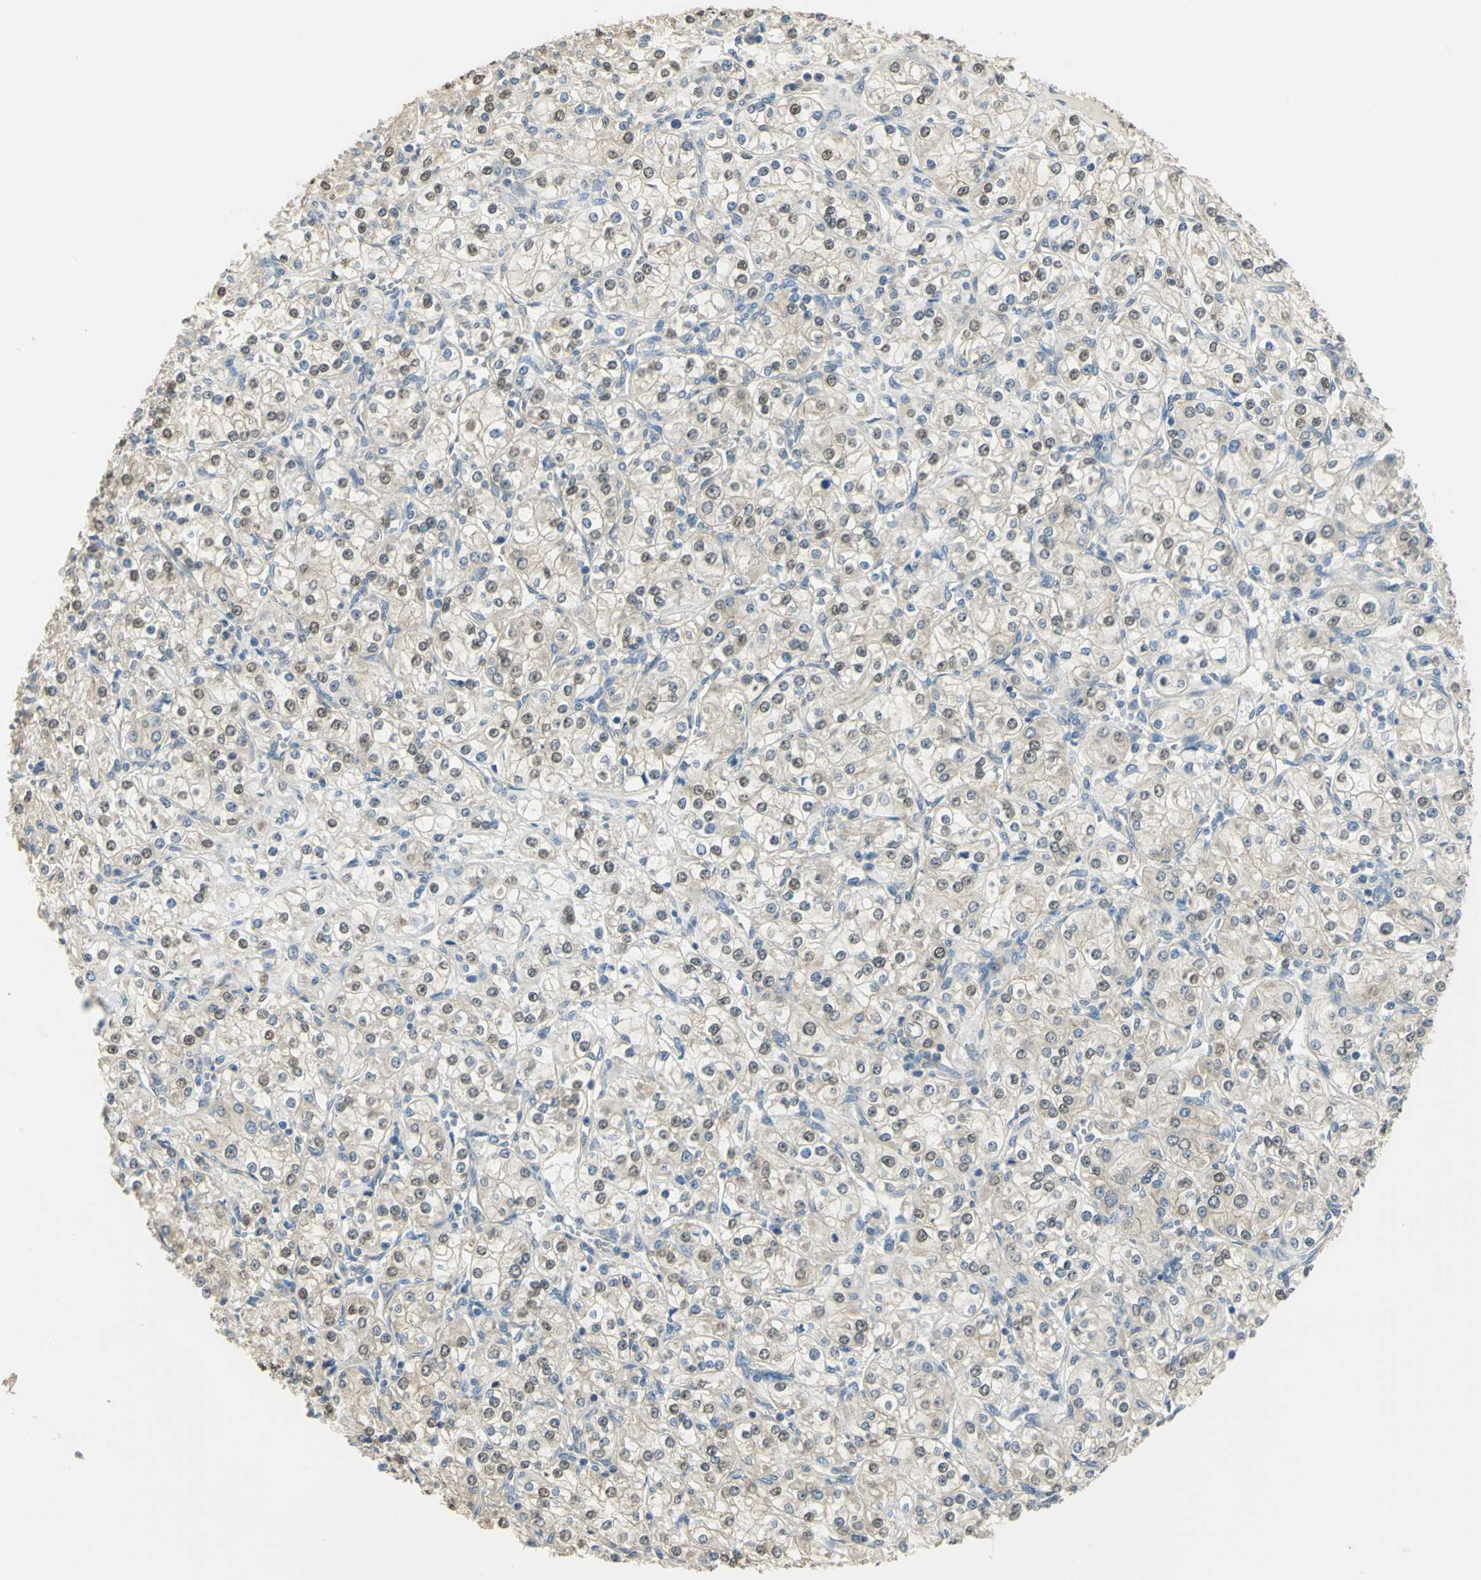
{"staining": {"intensity": "moderate", "quantity": "25%-75%", "location": "cytoplasmic/membranous,nuclear"}, "tissue": "renal cancer", "cell_type": "Tumor cells", "image_type": "cancer", "snomed": [{"axis": "morphology", "description": "Adenocarcinoma, NOS"}, {"axis": "topography", "description": "Kidney"}], "caption": "Immunohistochemistry (DAB) staining of adenocarcinoma (renal) displays moderate cytoplasmic/membranous and nuclear protein expression in about 25%-75% of tumor cells.", "gene": "SHC2", "patient": {"sex": "male", "age": 77}}